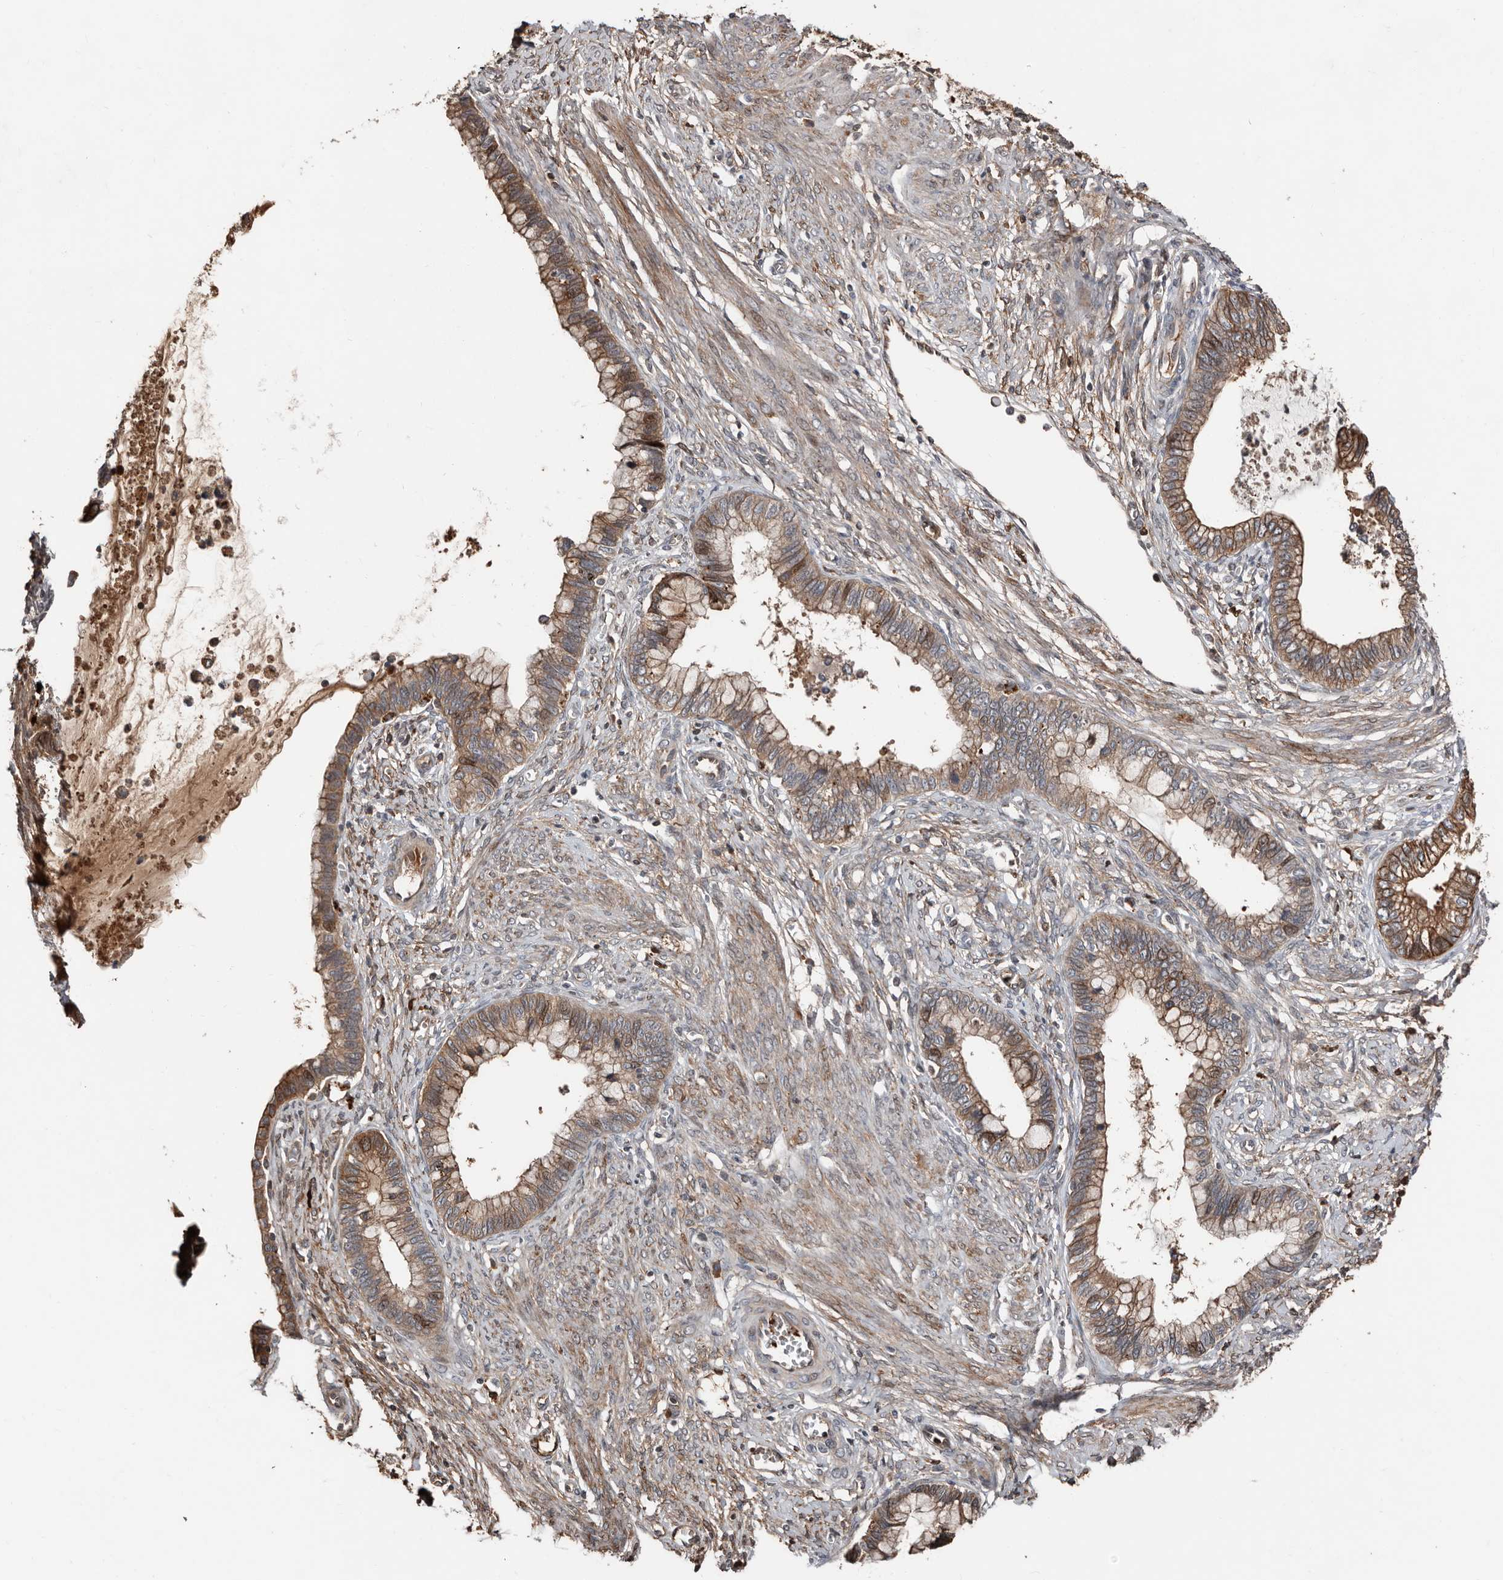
{"staining": {"intensity": "moderate", "quantity": ">75%", "location": "cytoplasmic/membranous"}, "tissue": "cervical cancer", "cell_type": "Tumor cells", "image_type": "cancer", "snomed": [{"axis": "morphology", "description": "Adenocarcinoma, NOS"}, {"axis": "topography", "description": "Cervix"}], "caption": "This histopathology image displays adenocarcinoma (cervical) stained with immunohistochemistry to label a protein in brown. The cytoplasmic/membranous of tumor cells show moderate positivity for the protein. Nuclei are counter-stained blue.", "gene": "SMYD4", "patient": {"sex": "female", "age": 44}}